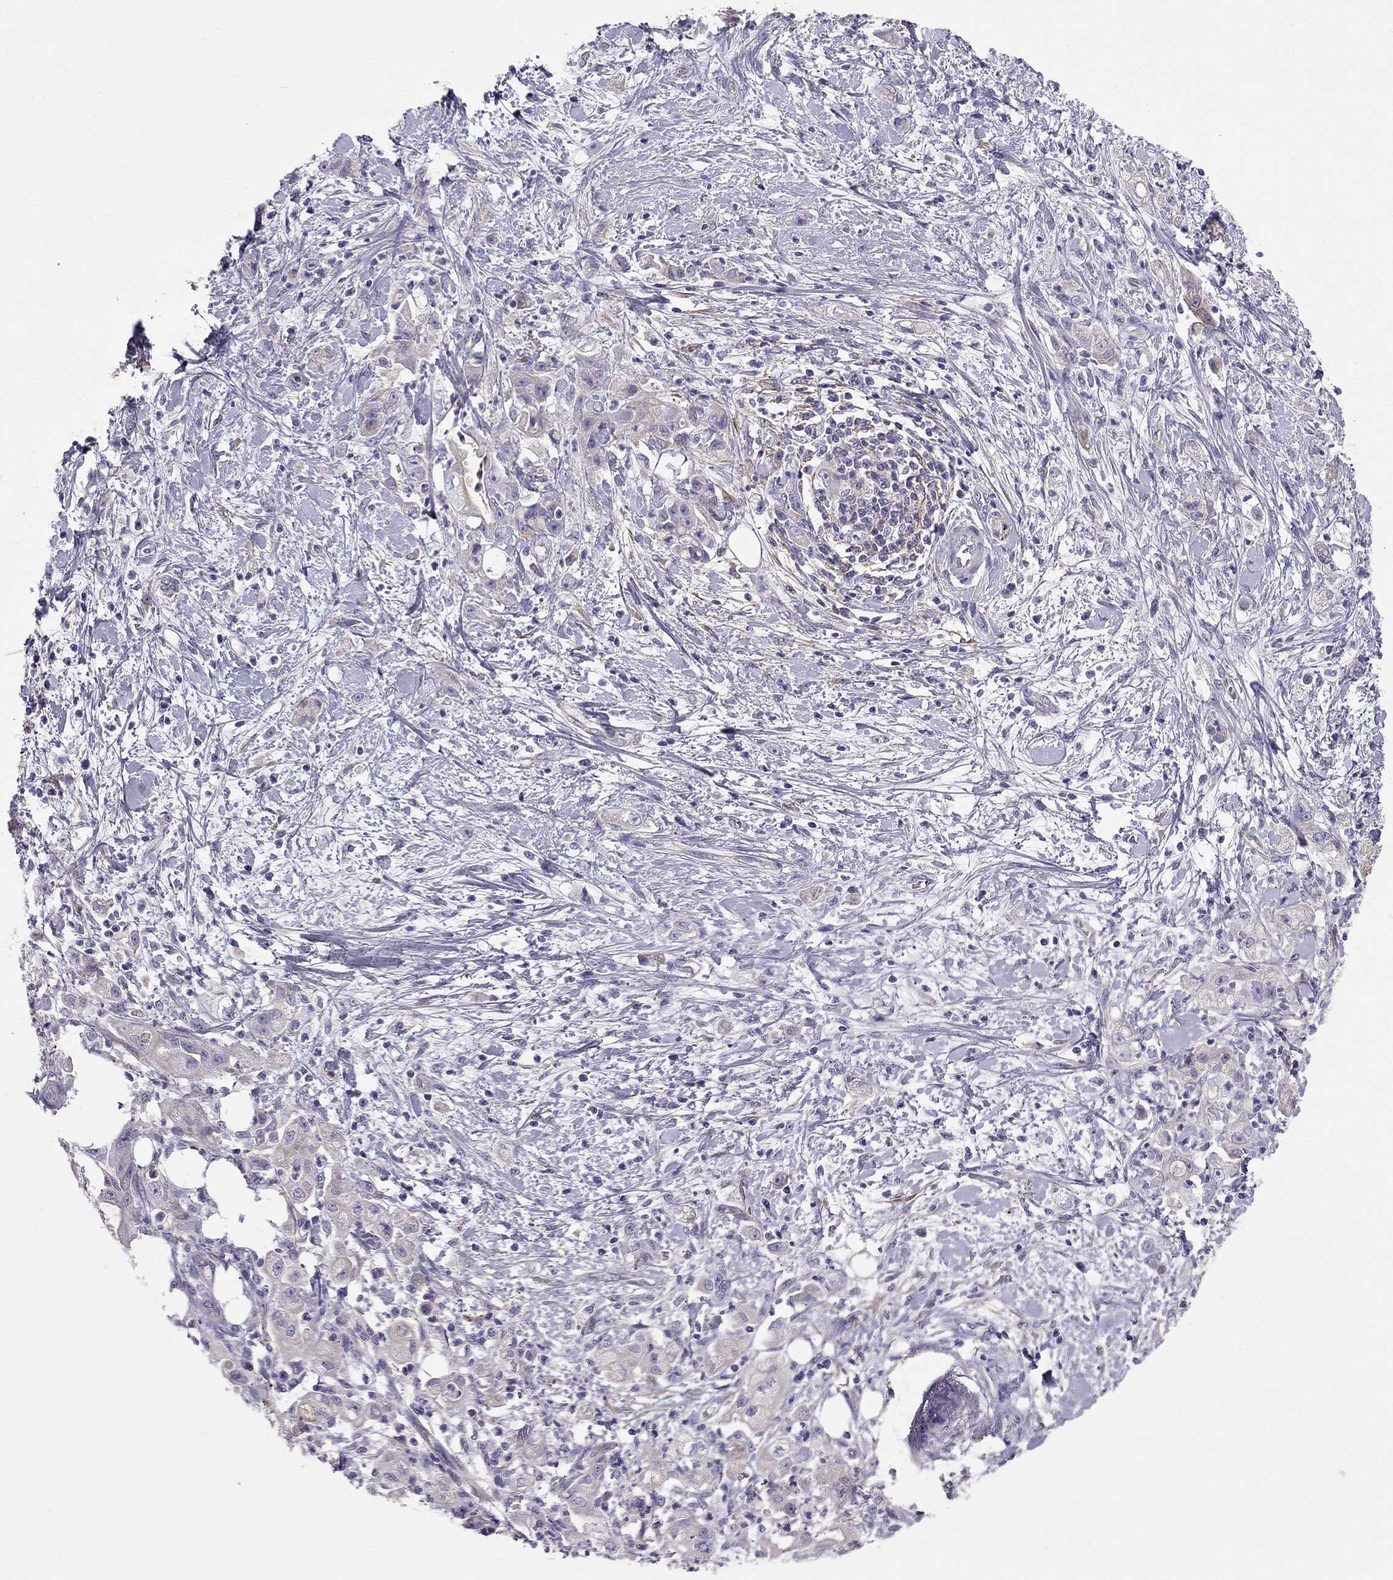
{"staining": {"intensity": "negative", "quantity": "none", "location": "none"}, "tissue": "stomach cancer", "cell_type": "Tumor cells", "image_type": "cancer", "snomed": [{"axis": "morphology", "description": "Adenocarcinoma, NOS"}, {"axis": "topography", "description": "Stomach"}], "caption": "An immunohistochemistry (IHC) micrograph of stomach cancer (adenocarcinoma) is shown. There is no staining in tumor cells of stomach cancer (adenocarcinoma).", "gene": "SYT5", "patient": {"sex": "male", "age": 58}}